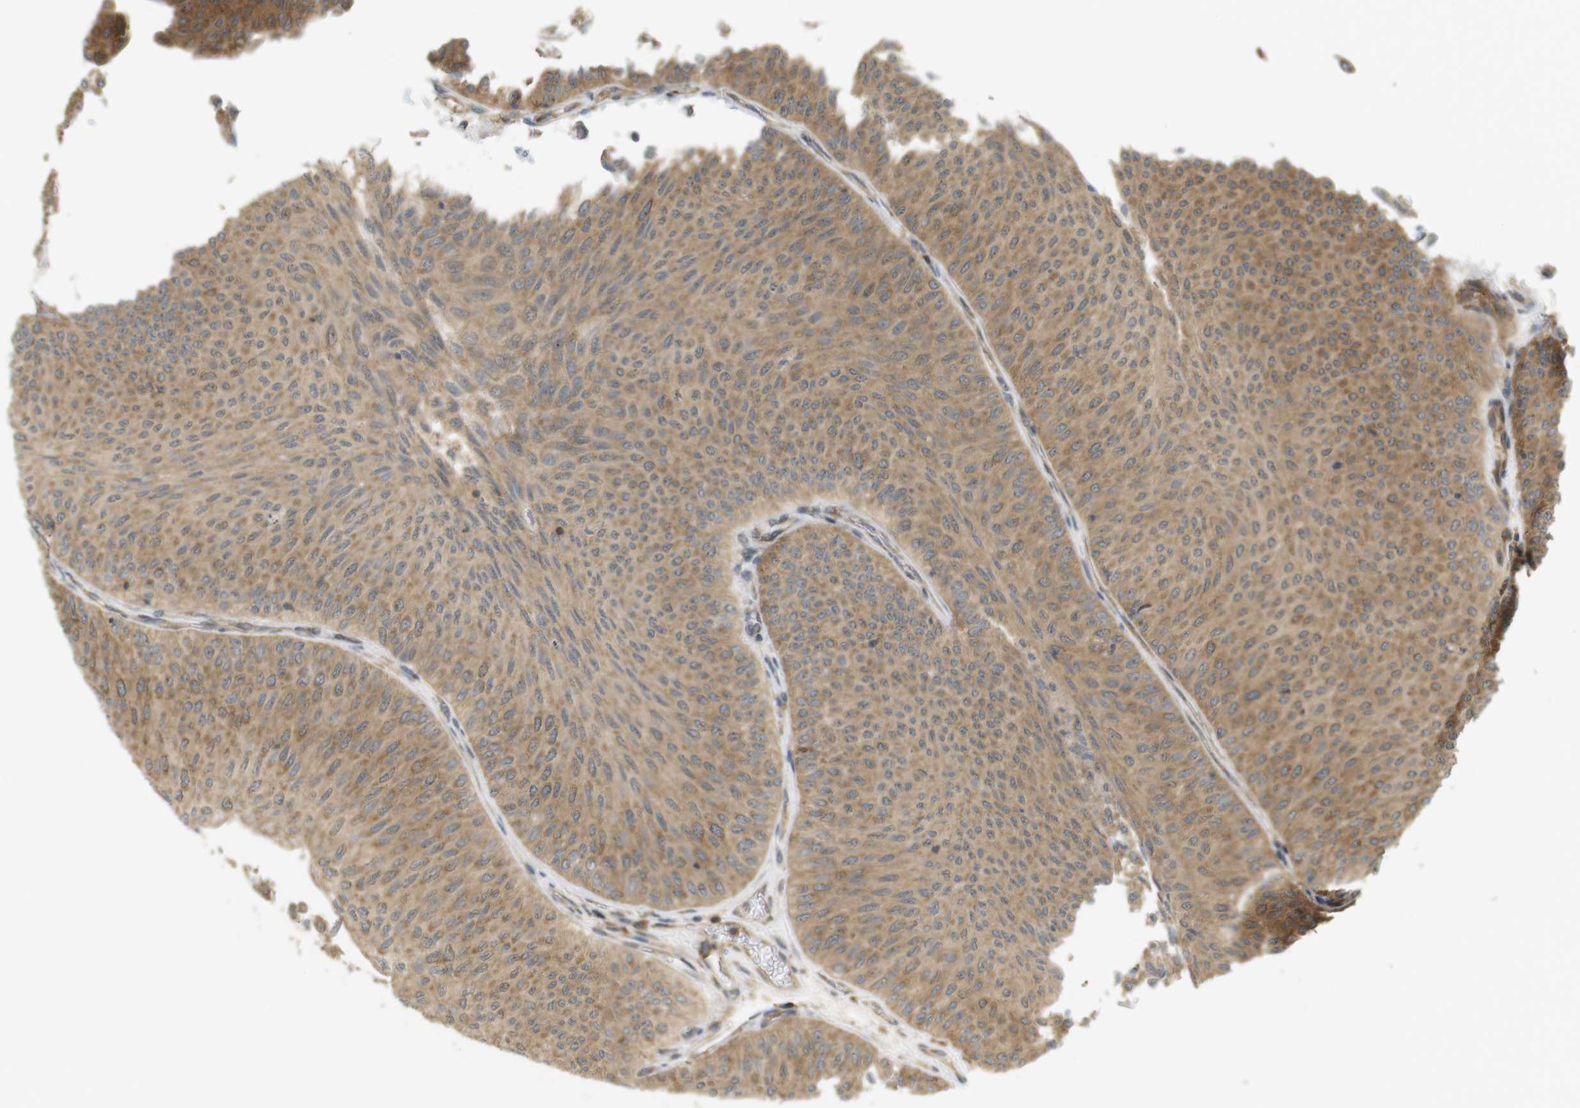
{"staining": {"intensity": "moderate", "quantity": ">75%", "location": "cytoplasmic/membranous,nuclear"}, "tissue": "urothelial cancer", "cell_type": "Tumor cells", "image_type": "cancer", "snomed": [{"axis": "morphology", "description": "Urothelial carcinoma, Low grade"}, {"axis": "topography", "description": "Urinary bladder"}], "caption": "The photomicrograph demonstrates immunohistochemical staining of urothelial cancer. There is moderate cytoplasmic/membranous and nuclear staining is identified in approximately >75% of tumor cells.", "gene": "PA2G4", "patient": {"sex": "male", "age": 78}}